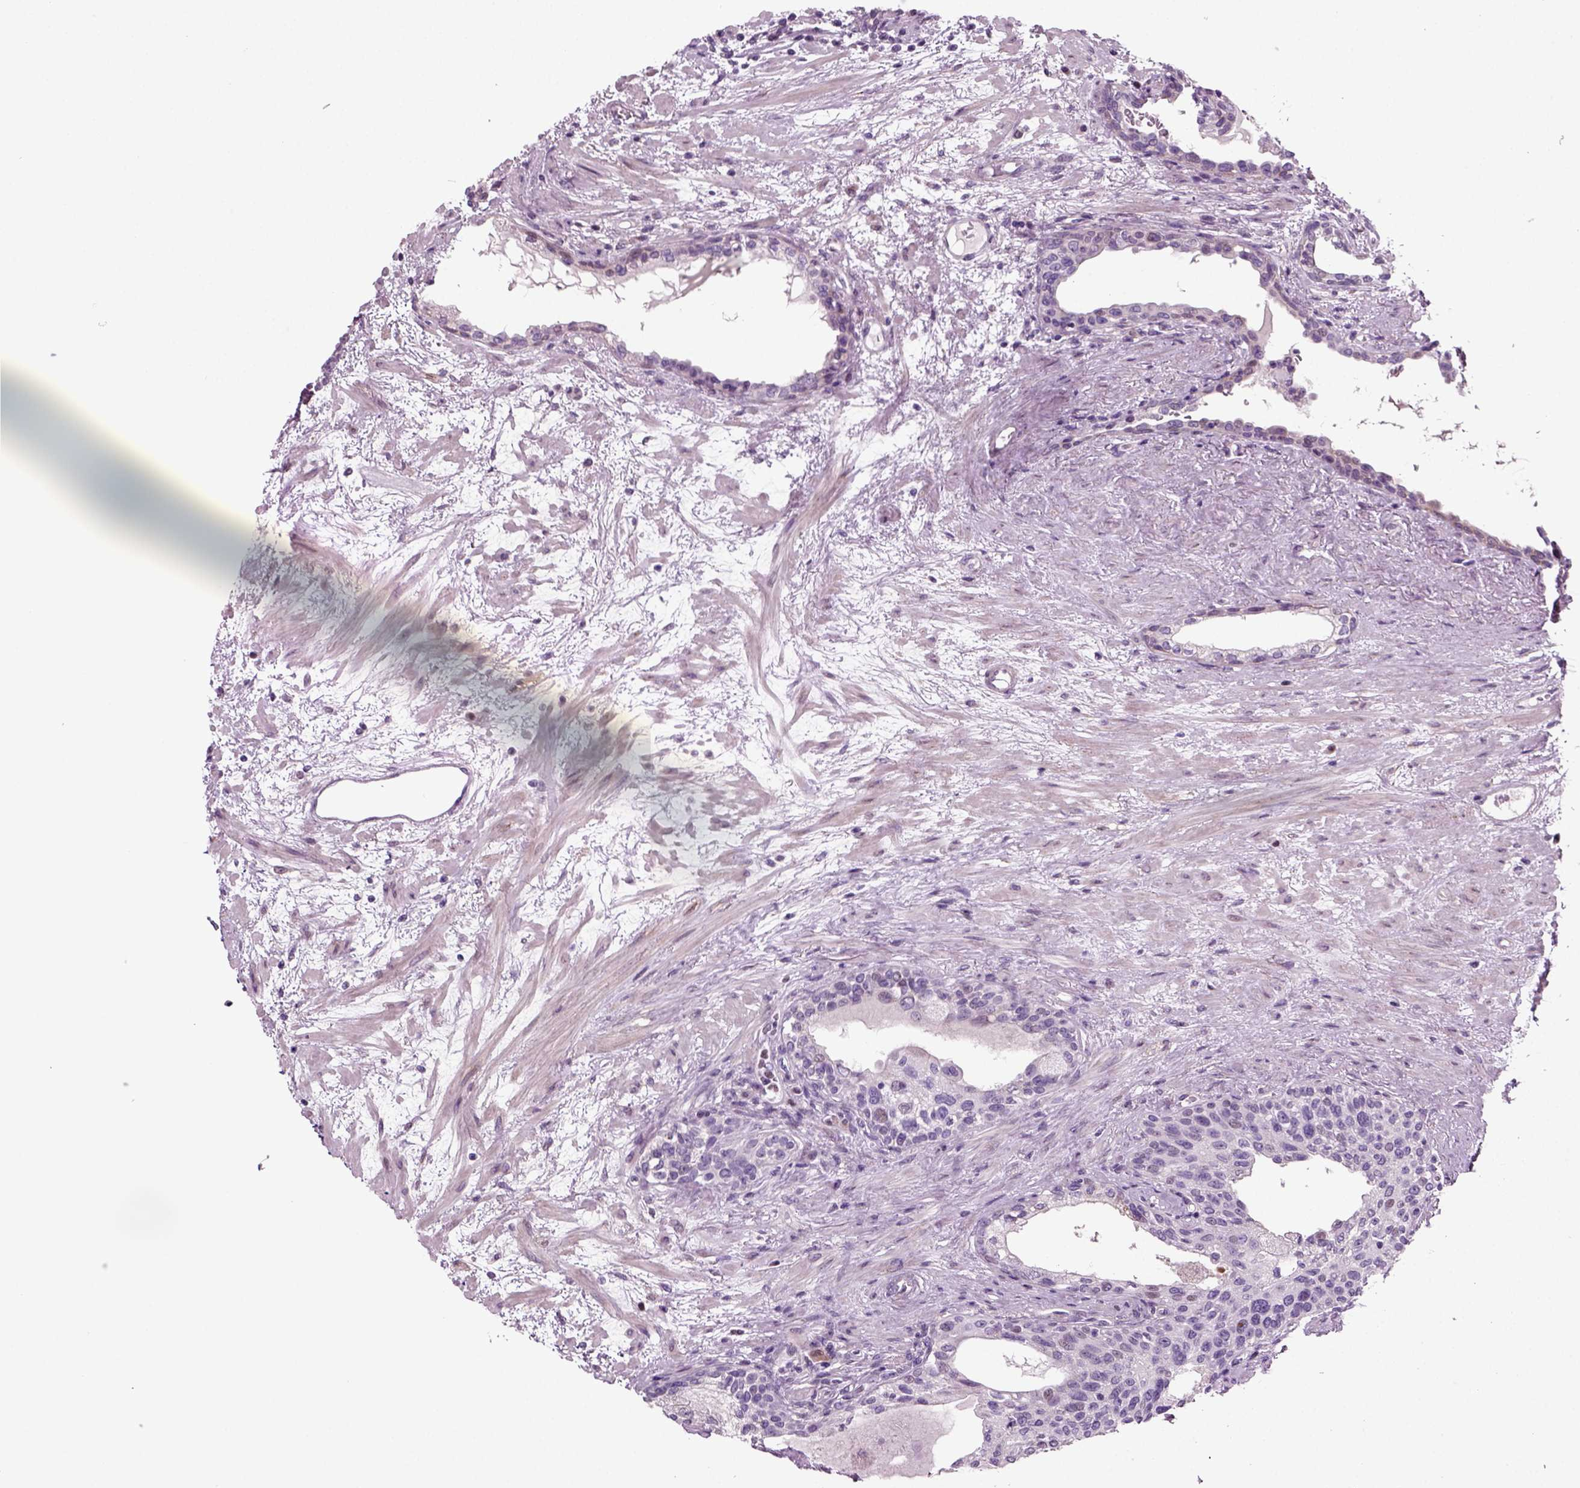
{"staining": {"intensity": "negative", "quantity": "none", "location": "none"}, "tissue": "prostate", "cell_type": "Glandular cells", "image_type": "normal", "snomed": [{"axis": "morphology", "description": "Normal tissue, NOS"}, {"axis": "topography", "description": "Prostate"}], "caption": "Immunohistochemistry of normal prostate reveals no positivity in glandular cells. (Brightfield microscopy of DAB immunohistochemistry (IHC) at high magnification).", "gene": "ARID3A", "patient": {"sex": "male", "age": 63}}